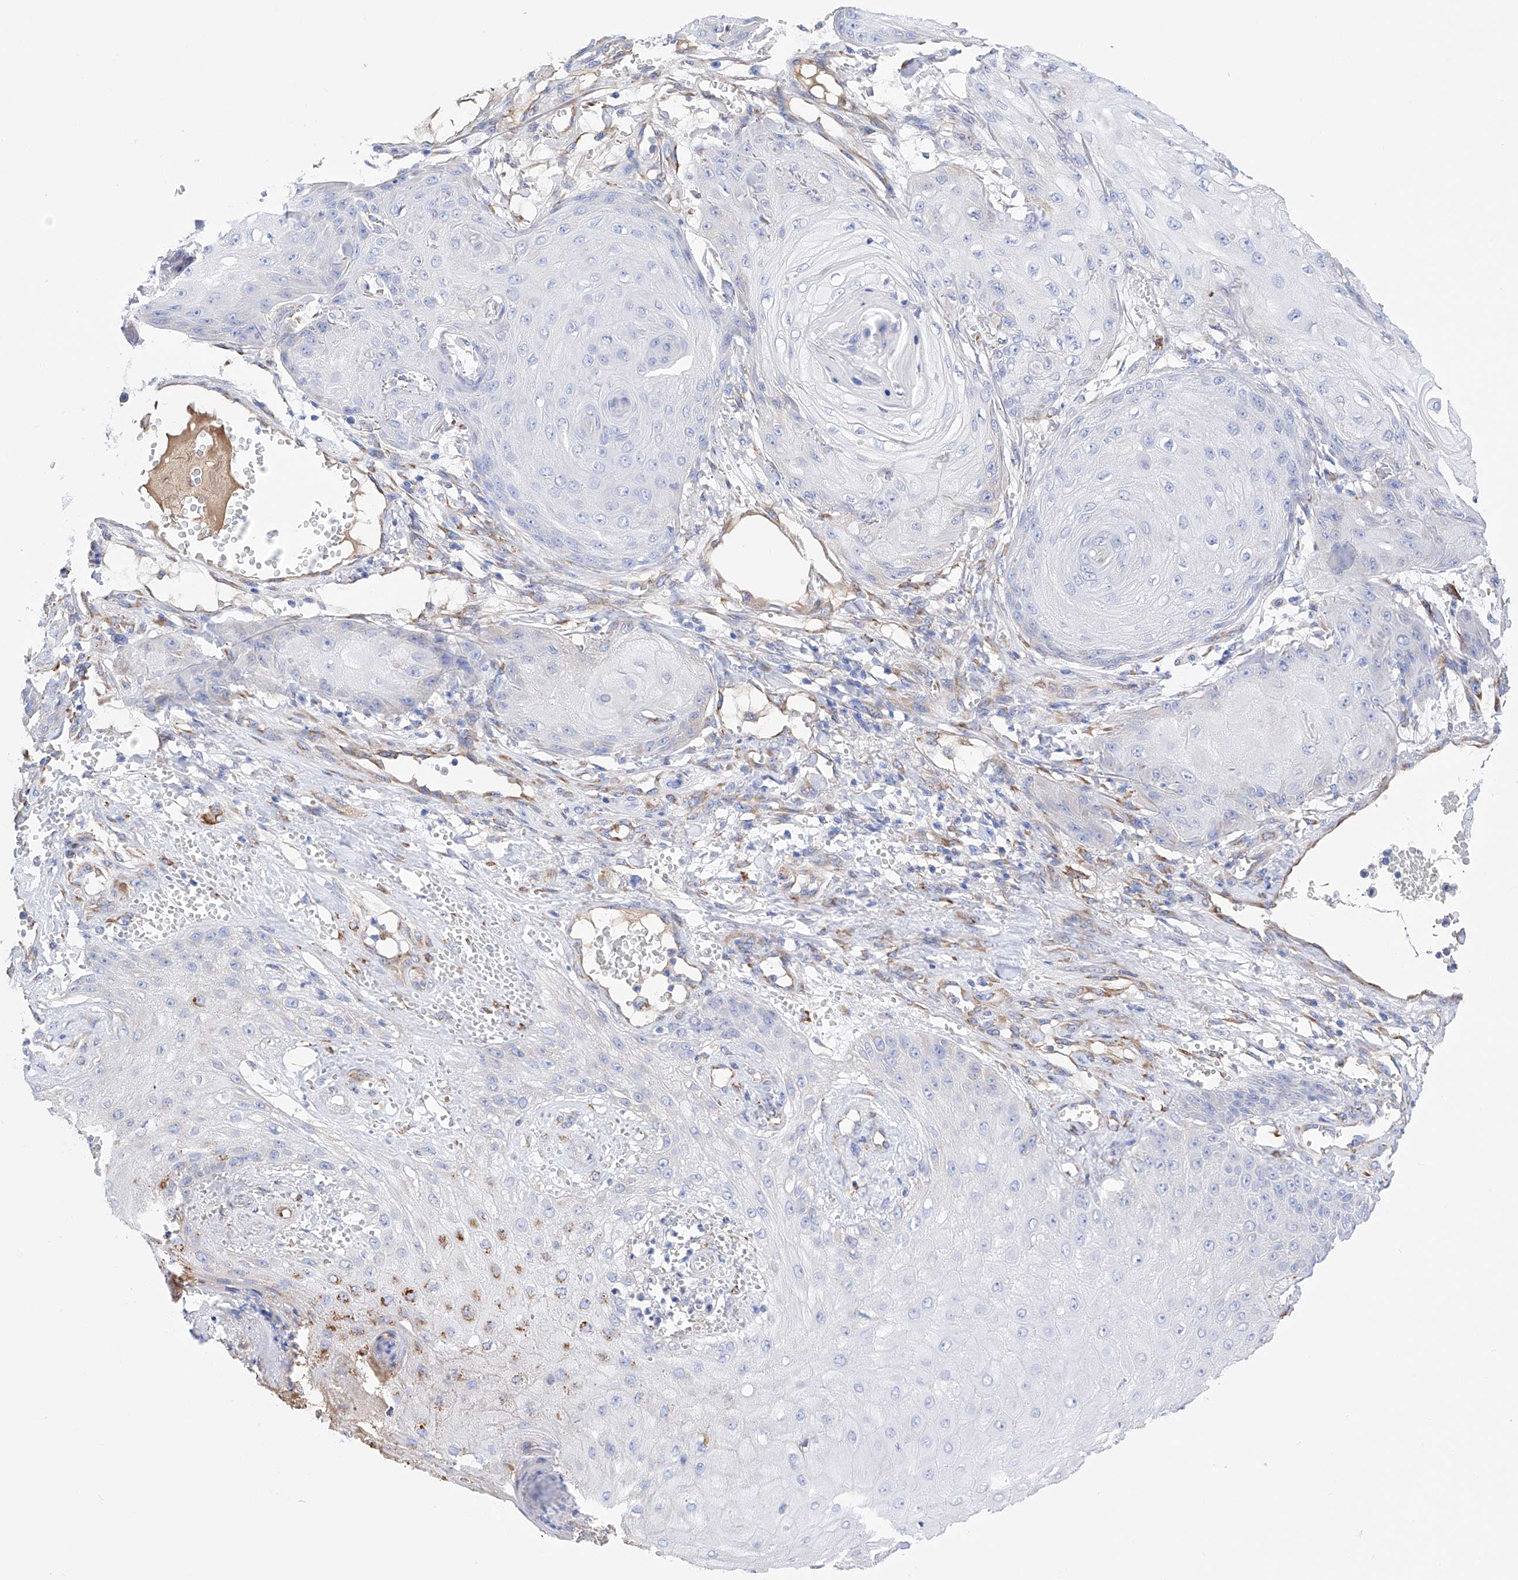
{"staining": {"intensity": "negative", "quantity": "none", "location": "none"}, "tissue": "skin cancer", "cell_type": "Tumor cells", "image_type": "cancer", "snomed": [{"axis": "morphology", "description": "Squamous cell carcinoma, NOS"}, {"axis": "topography", "description": "Skin"}], "caption": "Immunohistochemical staining of human skin cancer (squamous cell carcinoma) demonstrates no significant staining in tumor cells. The staining was performed using DAB (3,3'-diaminobenzidine) to visualize the protein expression in brown, while the nuclei were stained in blue with hematoxylin (Magnification: 20x).", "gene": "PDIA5", "patient": {"sex": "male", "age": 74}}